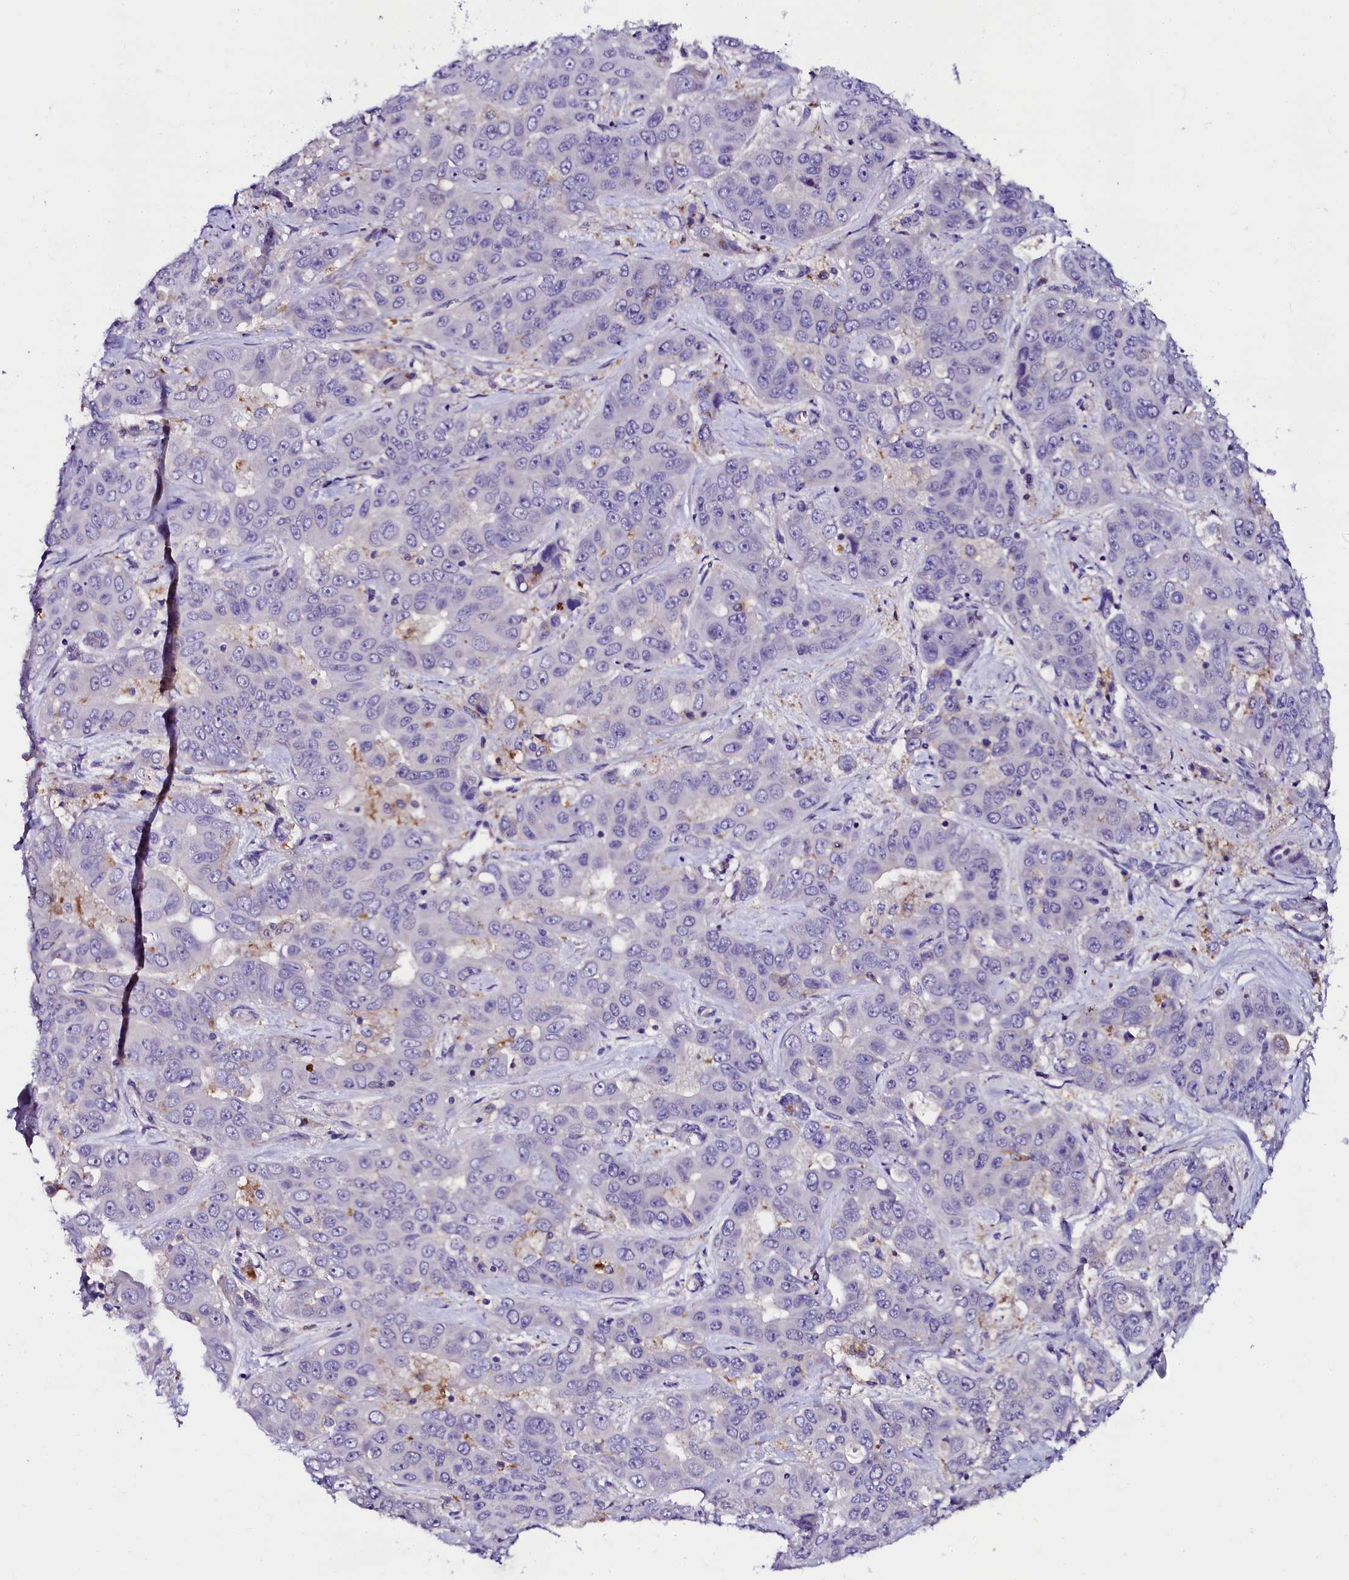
{"staining": {"intensity": "negative", "quantity": "none", "location": "none"}, "tissue": "liver cancer", "cell_type": "Tumor cells", "image_type": "cancer", "snomed": [{"axis": "morphology", "description": "Cholangiocarcinoma"}, {"axis": "topography", "description": "Liver"}], "caption": "Immunohistochemistry (IHC) image of neoplastic tissue: human liver cholangiocarcinoma stained with DAB (3,3'-diaminobenzidine) shows no significant protein staining in tumor cells.", "gene": "OTOL1", "patient": {"sex": "female", "age": 52}}